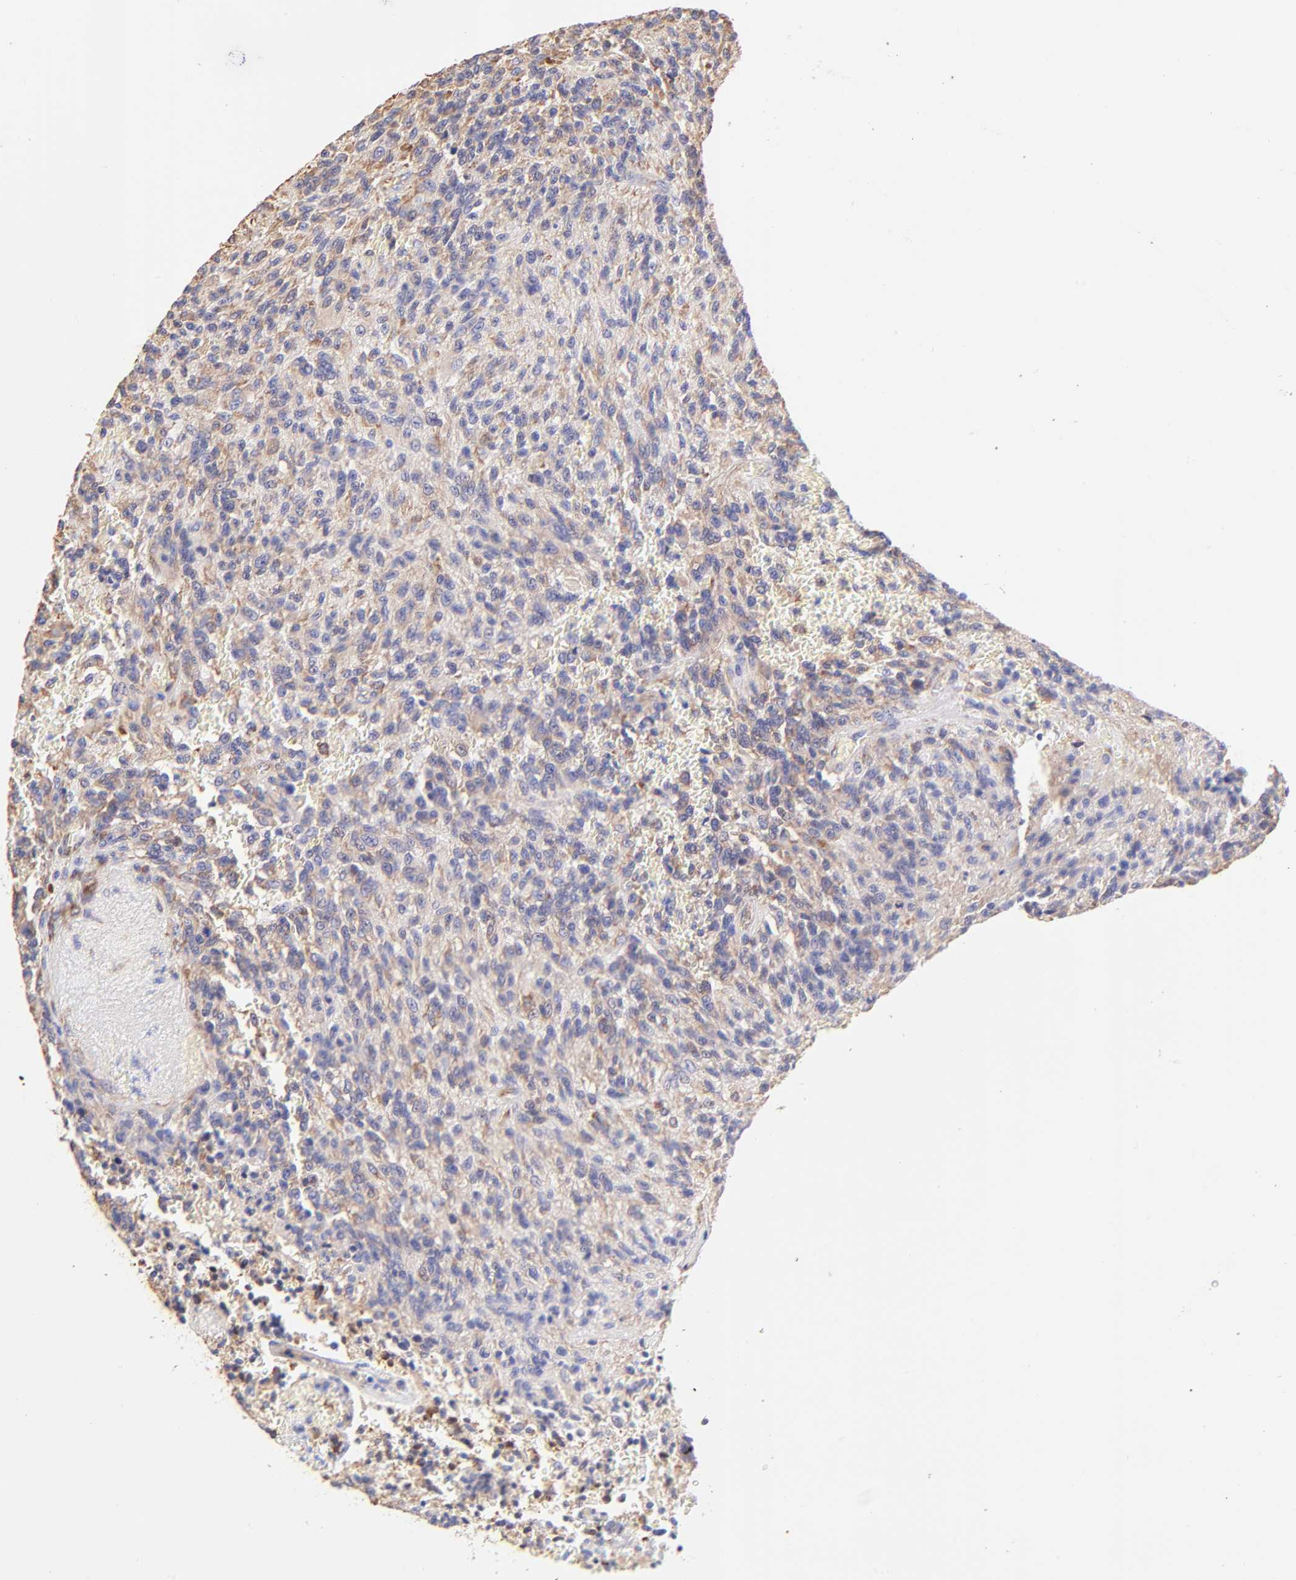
{"staining": {"intensity": "moderate", "quantity": "25%-75%", "location": "cytoplasmic/membranous"}, "tissue": "glioma", "cell_type": "Tumor cells", "image_type": "cancer", "snomed": [{"axis": "morphology", "description": "Normal tissue, NOS"}, {"axis": "morphology", "description": "Glioma, malignant, High grade"}, {"axis": "topography", "description": "Cerebral cortex"}], "caption": "Brown immunohistochemical staining in glioma reveals moderate cytoplasmic/membranous positivity in about 25%-75% of tumor cells.", "gene": "RPL30", "patient": {"sex": "male", "age": 56}}